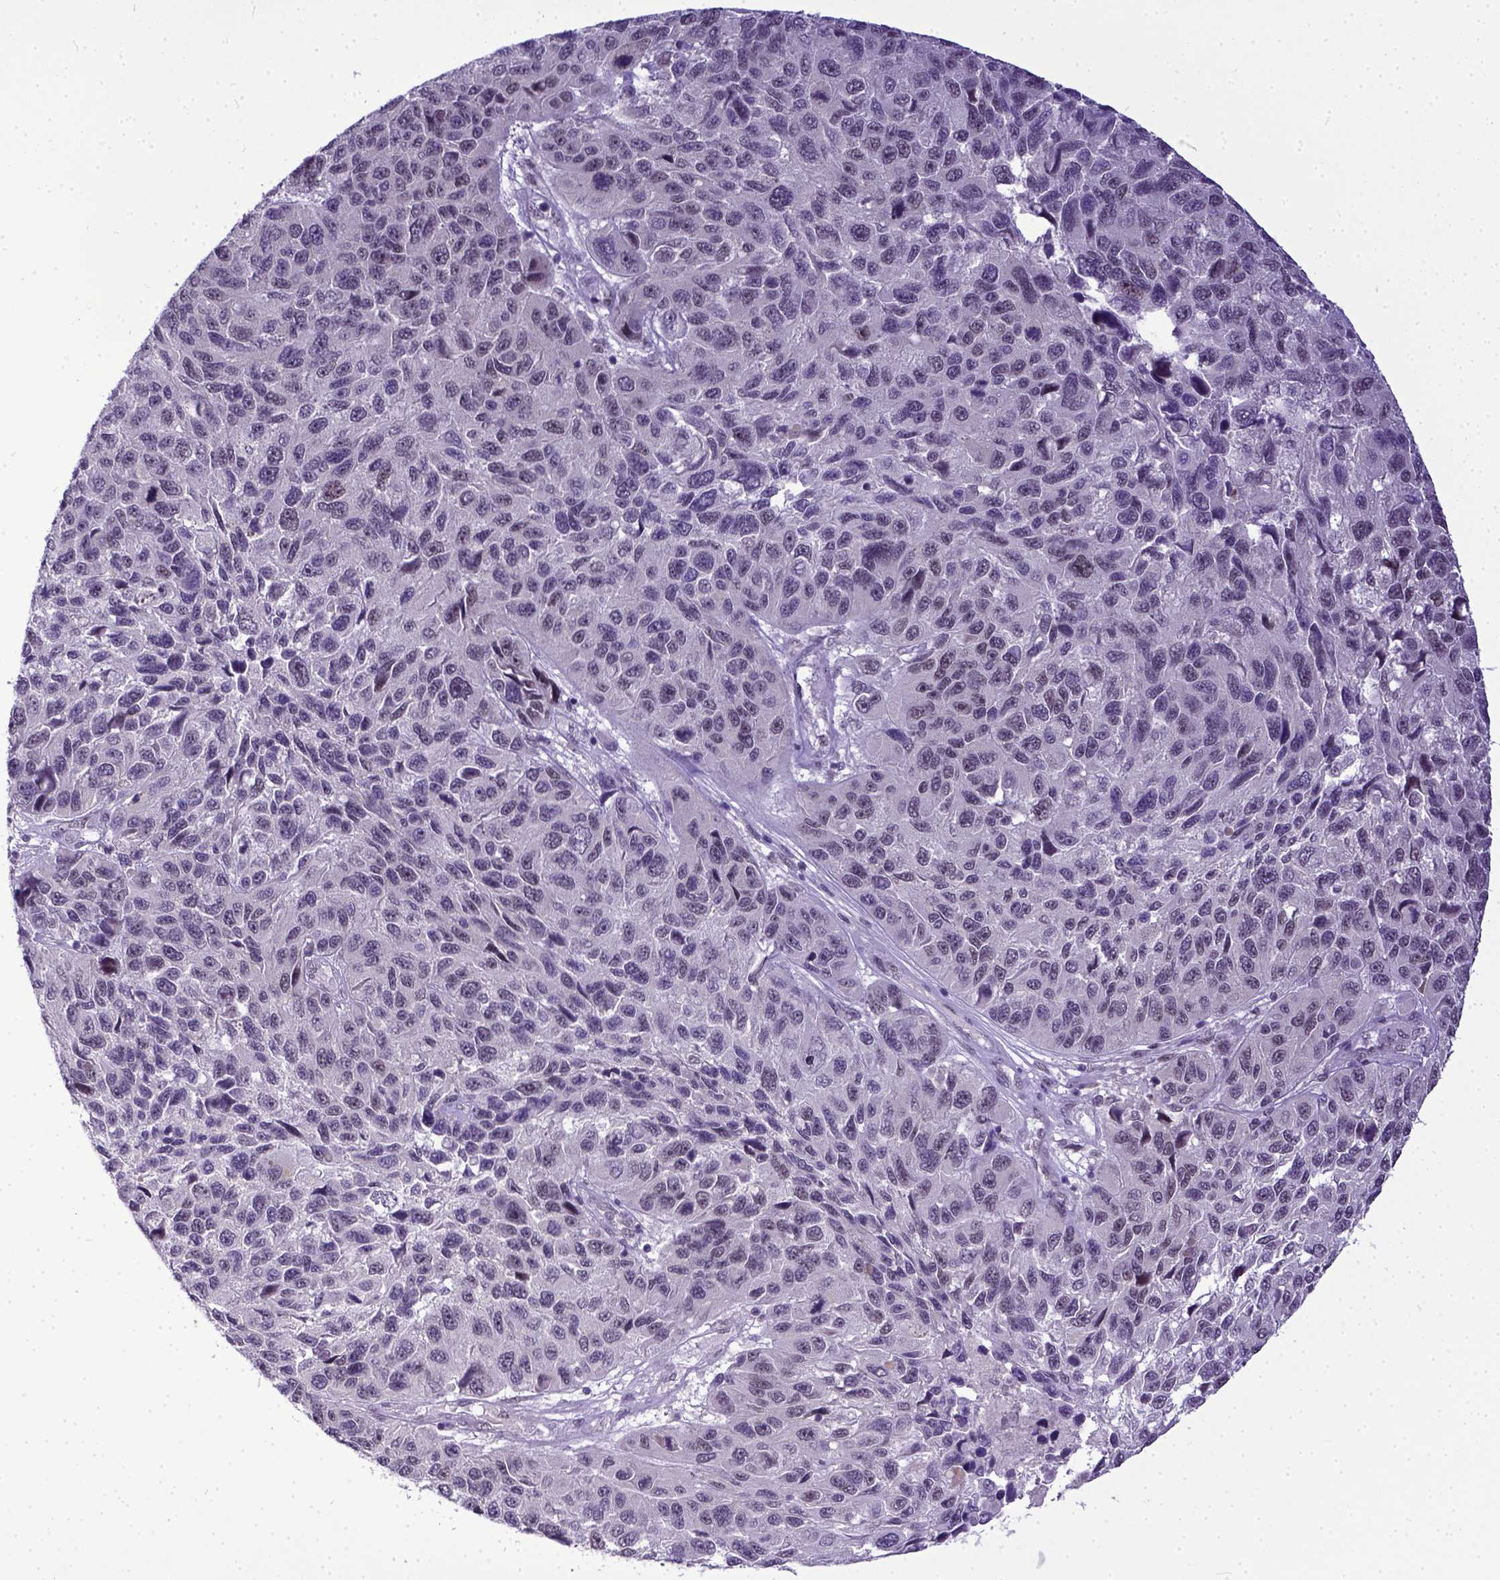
{"staining": {"intensity": "negative", "quantity": "none", "location": "none"}, "tissue": "melanoma", "cell_type": "Tumor cells", "image_type": "cancer", "snomed": [{"axis": "morphology", "description": "Malignant melanoma, NOS"}, {"axis": "topography", "description": "Skin"}], "caption": "Photomicrograph shows no protein staining in tumor cells of malignant melanoma tissue. Nuclei are stained in blue.", "gene": "ERCC1", "patient": {"sex": "male", "age": 53}}